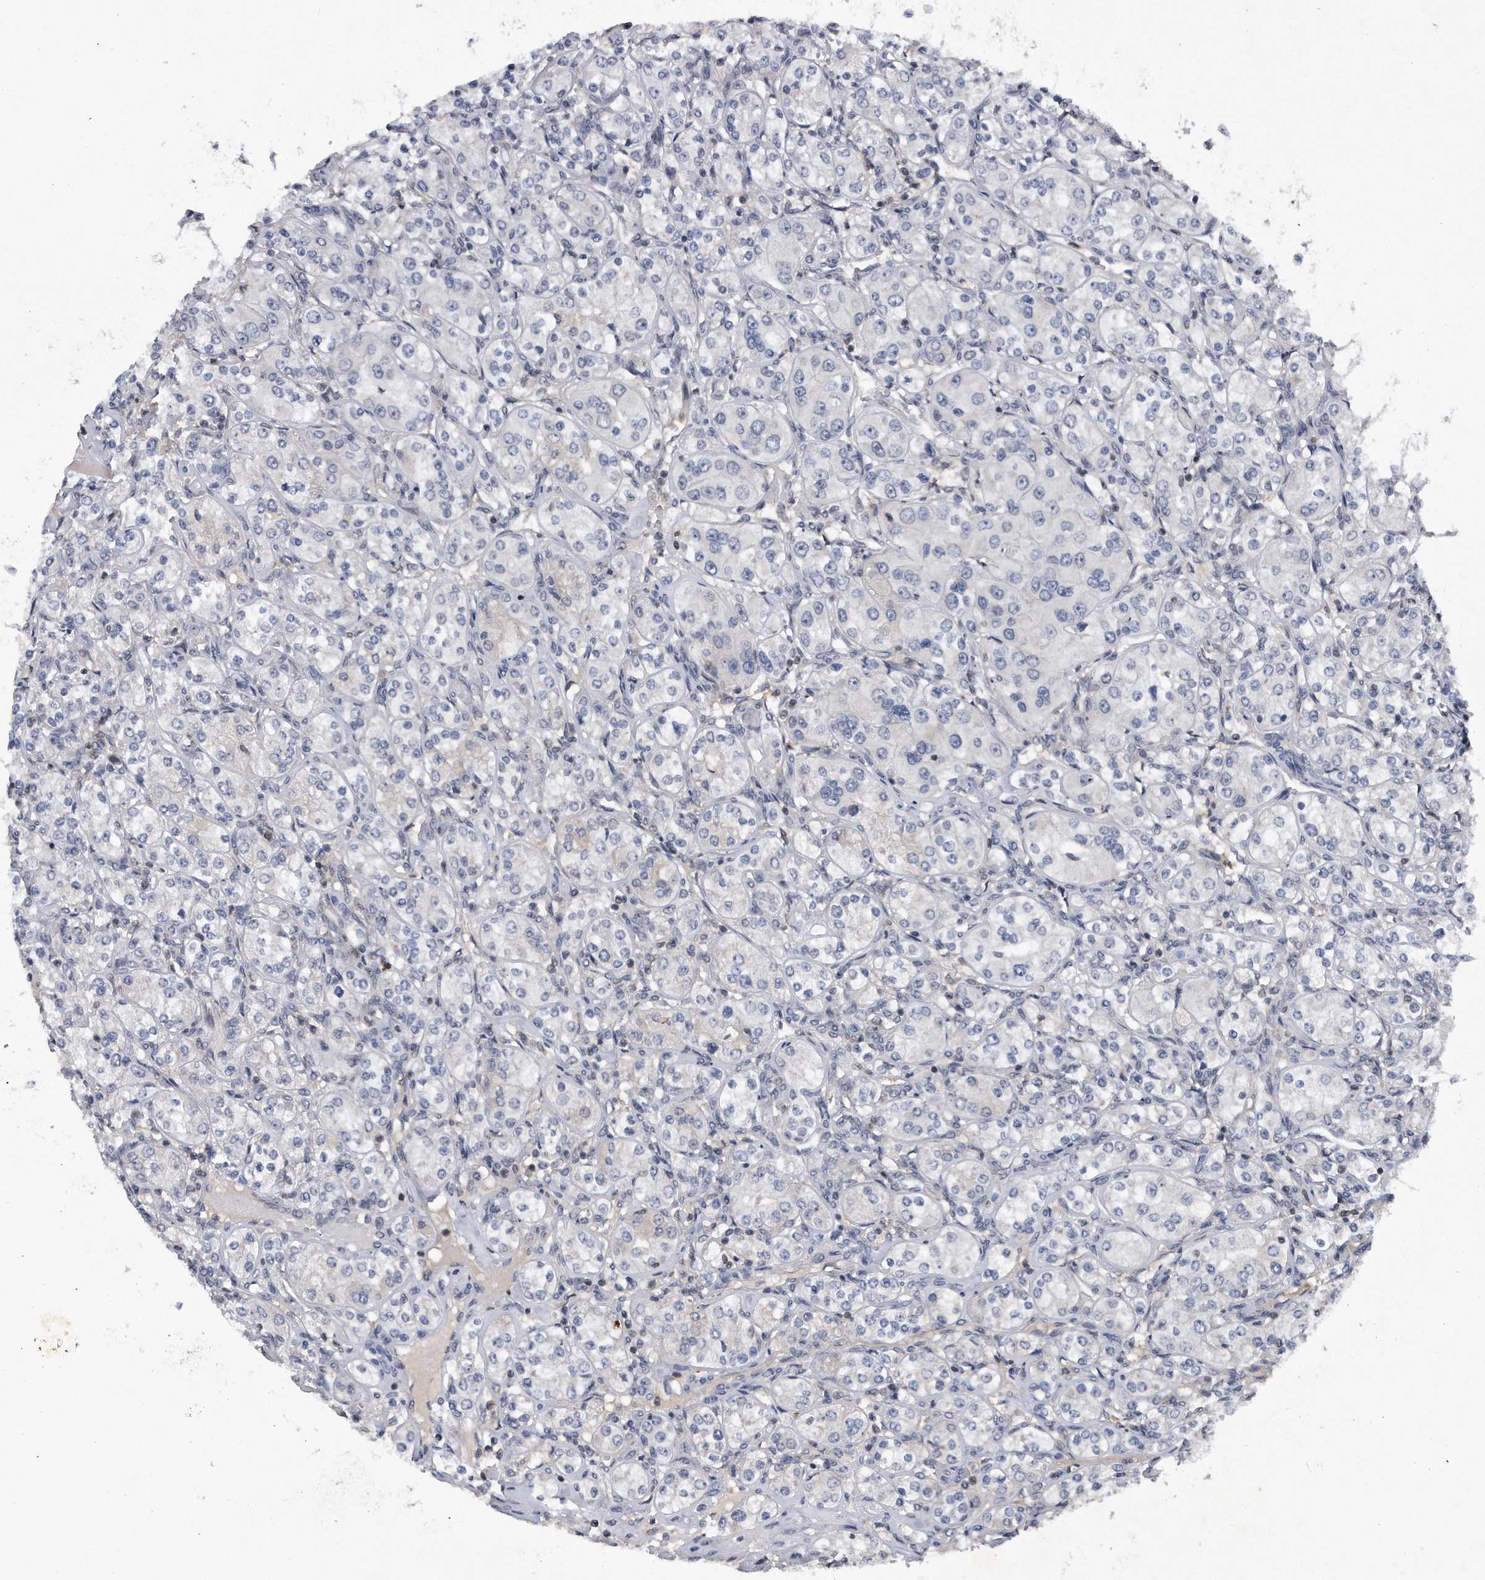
{"staining": {"intensity": "negative", "quantity": "none", "location": "none"}, "tissue": "renal cancer", "cell_type": "Tumor cells", "image_type": "cancer", "snomed": [{"axis": "morphology", "description": "Adenocarcinoma, NOS"}, {"axis": "topography", "description": "Kidney"}], "caption": "Renal cancer (adenocarcinoma) was stained to show a protein in brown. There is no significant positivity in tumor cells.", "gene": "VIRMA", "patient": {"sex": "male", "age": 77}}